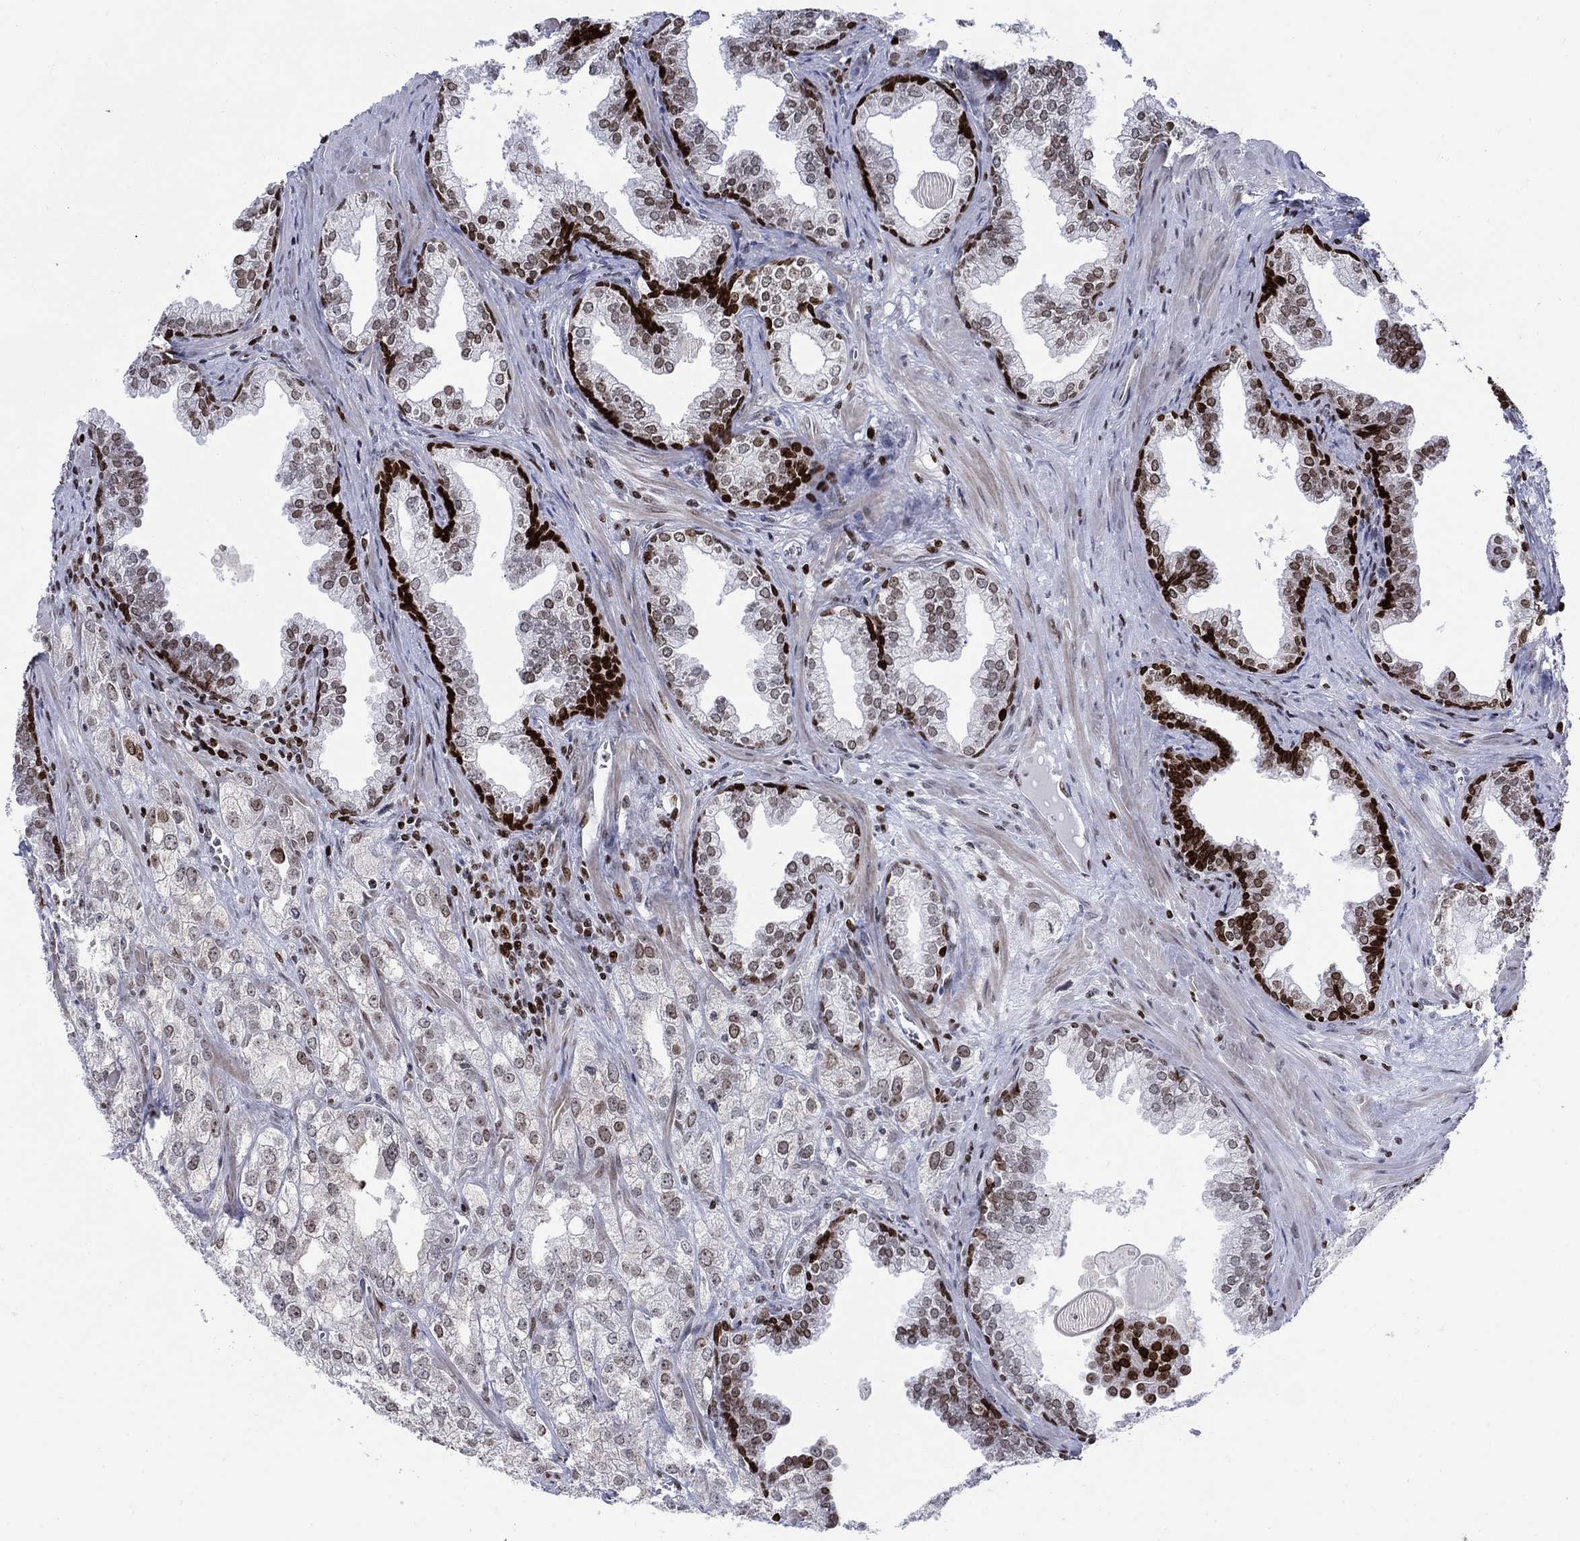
{"staining": {"intensity": "weak", "quantity": "25%-75%", "location": "nuclear"}, "tissue": "prostate cancer", "cell_type": "Tumor cells", "image_type": "cancer", "snomed": [{"axis": "morphology", "description": "Adenocarcinoma, NOS"}, {"axis": "topography", "description": "Prostate"}], "caption": "Weak nuclear expression for a protein is seen in about 25%-75% of tumor cells of adenocarcinoma (prostate) using IHC.", "gene": "HMGA1", "patient": {"sex": "male", "age": 70}}